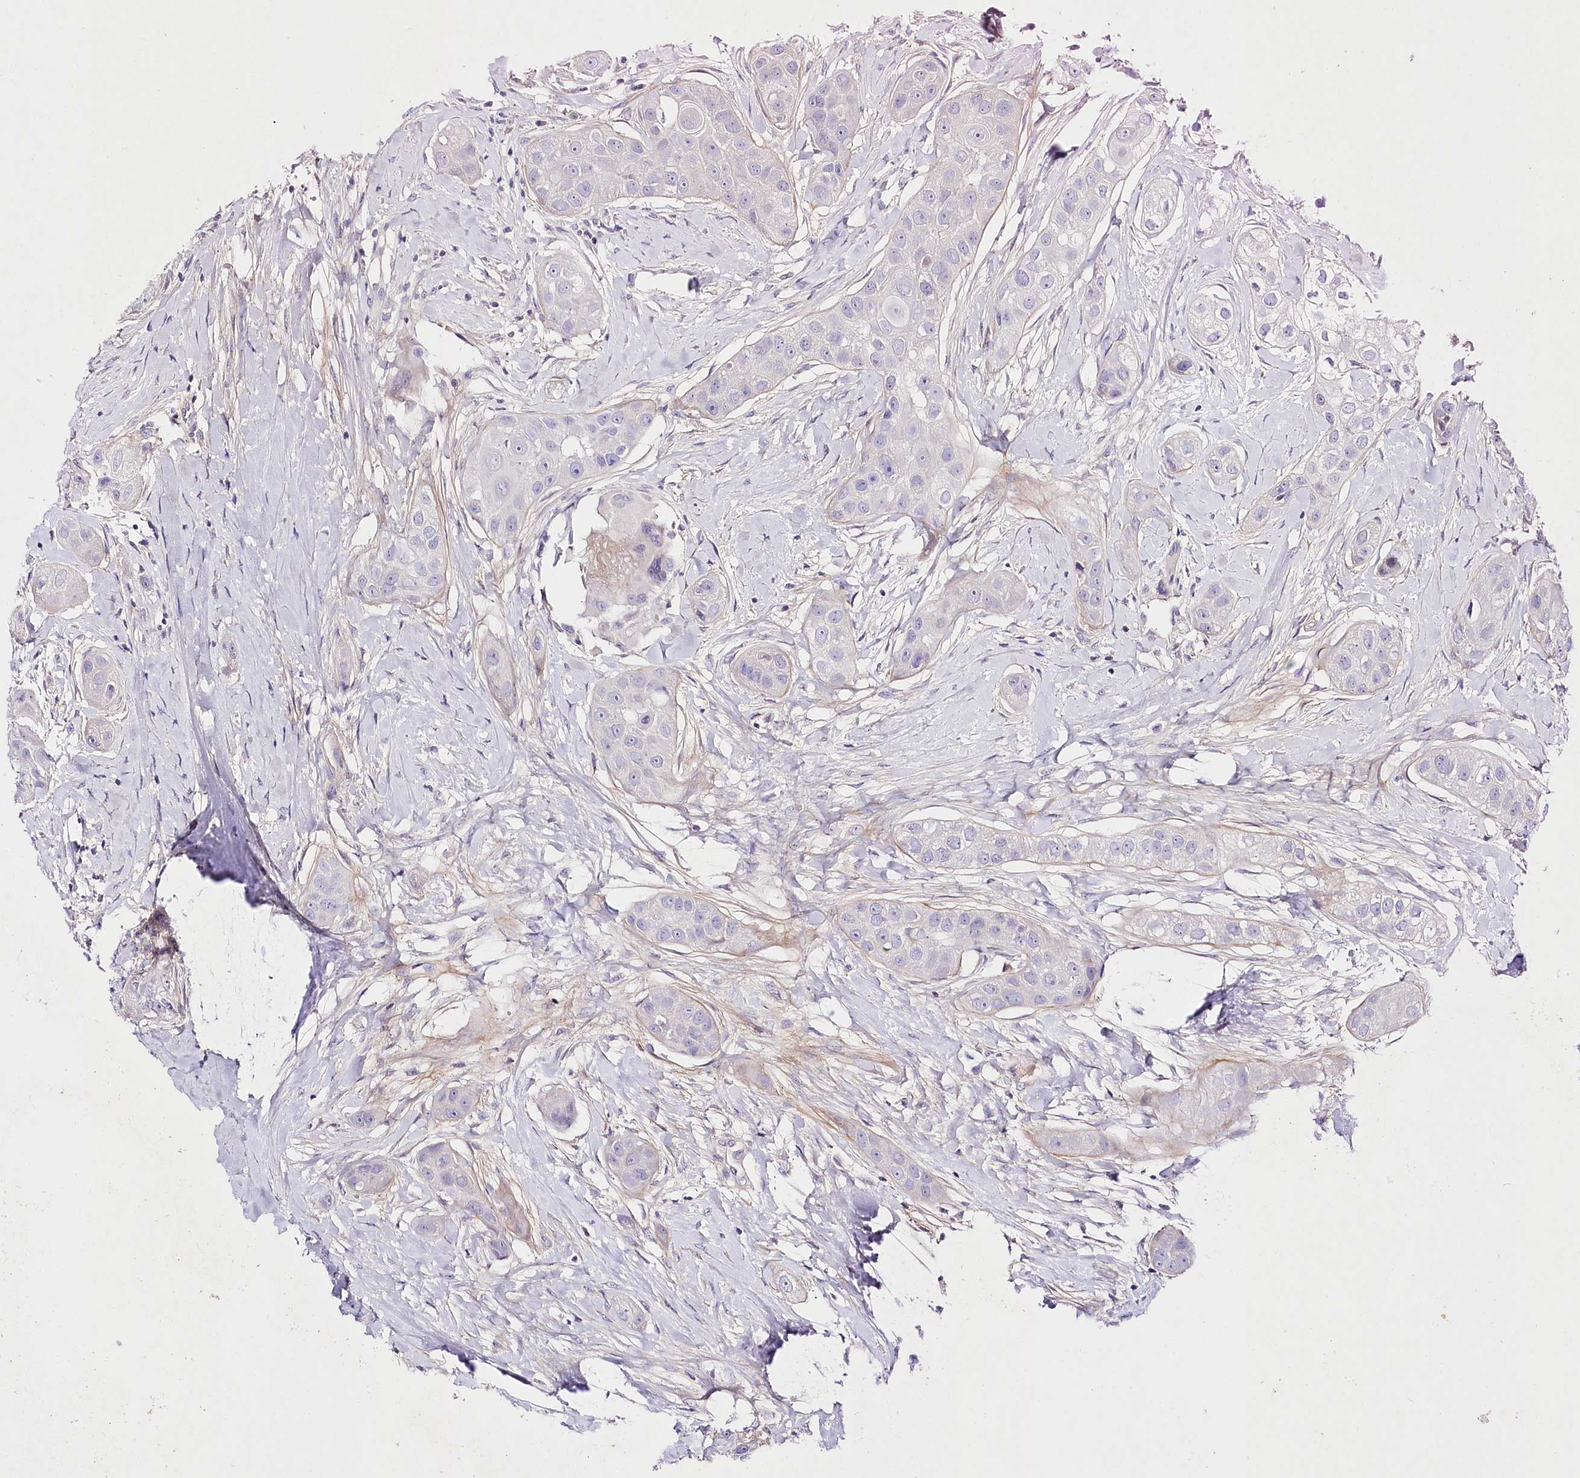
{"staining": {"intensity": "negative", "quantity": "none", "location": "none"}, "tissue": "head and neck cancer", "cell_type": "Tumor cells", "image_type": "cancer", "snomed": [{"axis": "morphology", "description": "Normal tissue, NOS"}, {"axis": "morphology", "description": "Squamous cell carcinoma, NOS"}, {"axis": "topography", "description": "Skeletal muscle"}, {"axis": "topography", "description": "Head-Neck"}], "caption": "A micrograph of head and neck cancer stained for a protein shows no brown staining in tumor cells. Brightfield microscopy of immunohistochemistry stained with DAB (brown) and hematoxylin (blue), captured at high magnification.", "gene": "LRRC14B", "patient": {"sex": "male", "age": 51}}